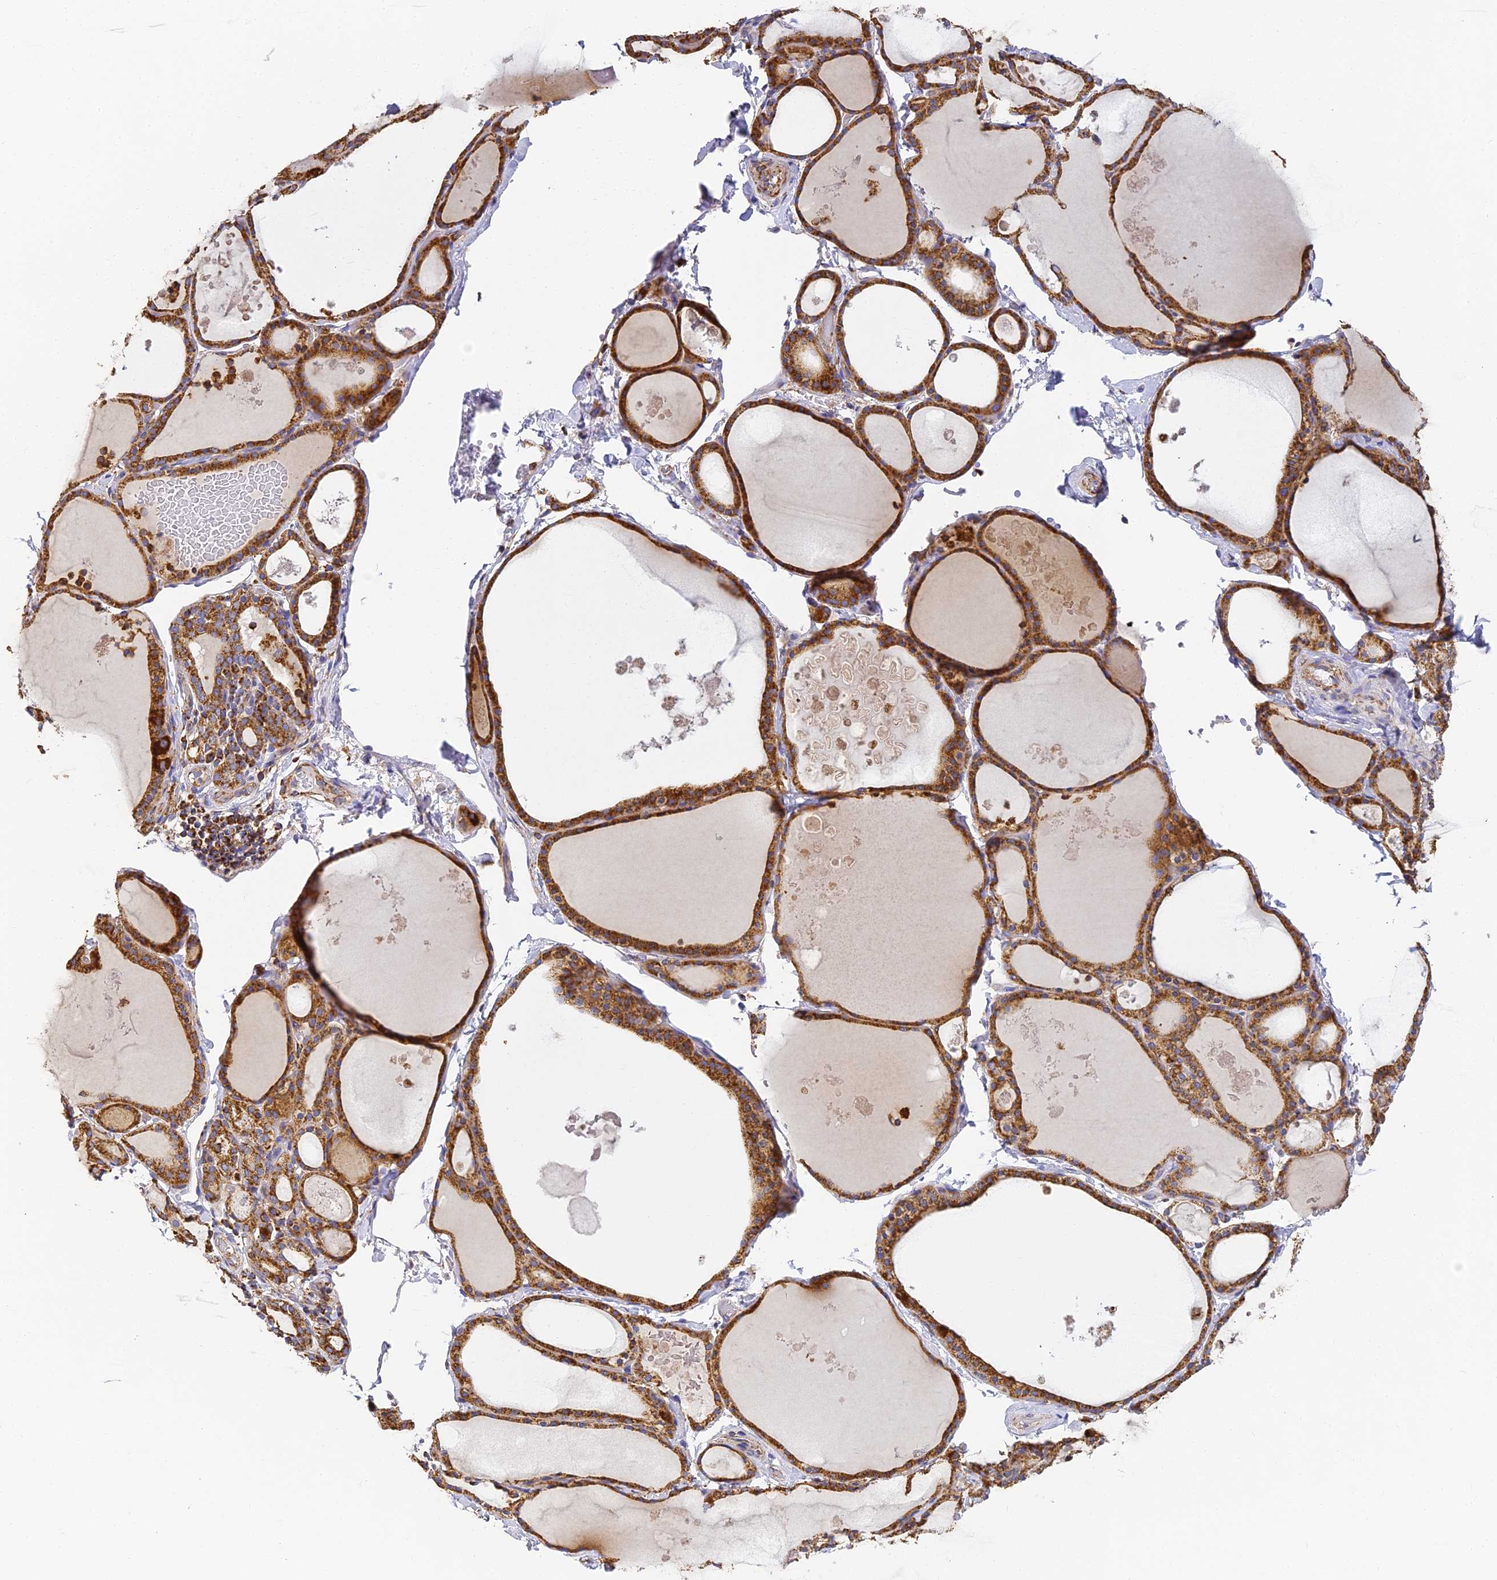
{"staining": {"intensity": "strong", "quantity": ">75%", "location": "cytoplasmic/membranous"}, "tissue": "thyroid gland", "cell_type": "Glandular cells", "image_type": "normal", "snomed": [{"axis": "morphology", "description": "Normal tissue, NOS"}, {"axis": "topography", "description": "Thyroid gland"}], "caption": "Immunohistochemical staining of unremarkable thyroid gland reveals high levels of strong cytoplasmic/membranous positivity in approximately >75% of glandular cells.", "gene": "COX6C", "patient": {"sex": "male", "age": 56}}